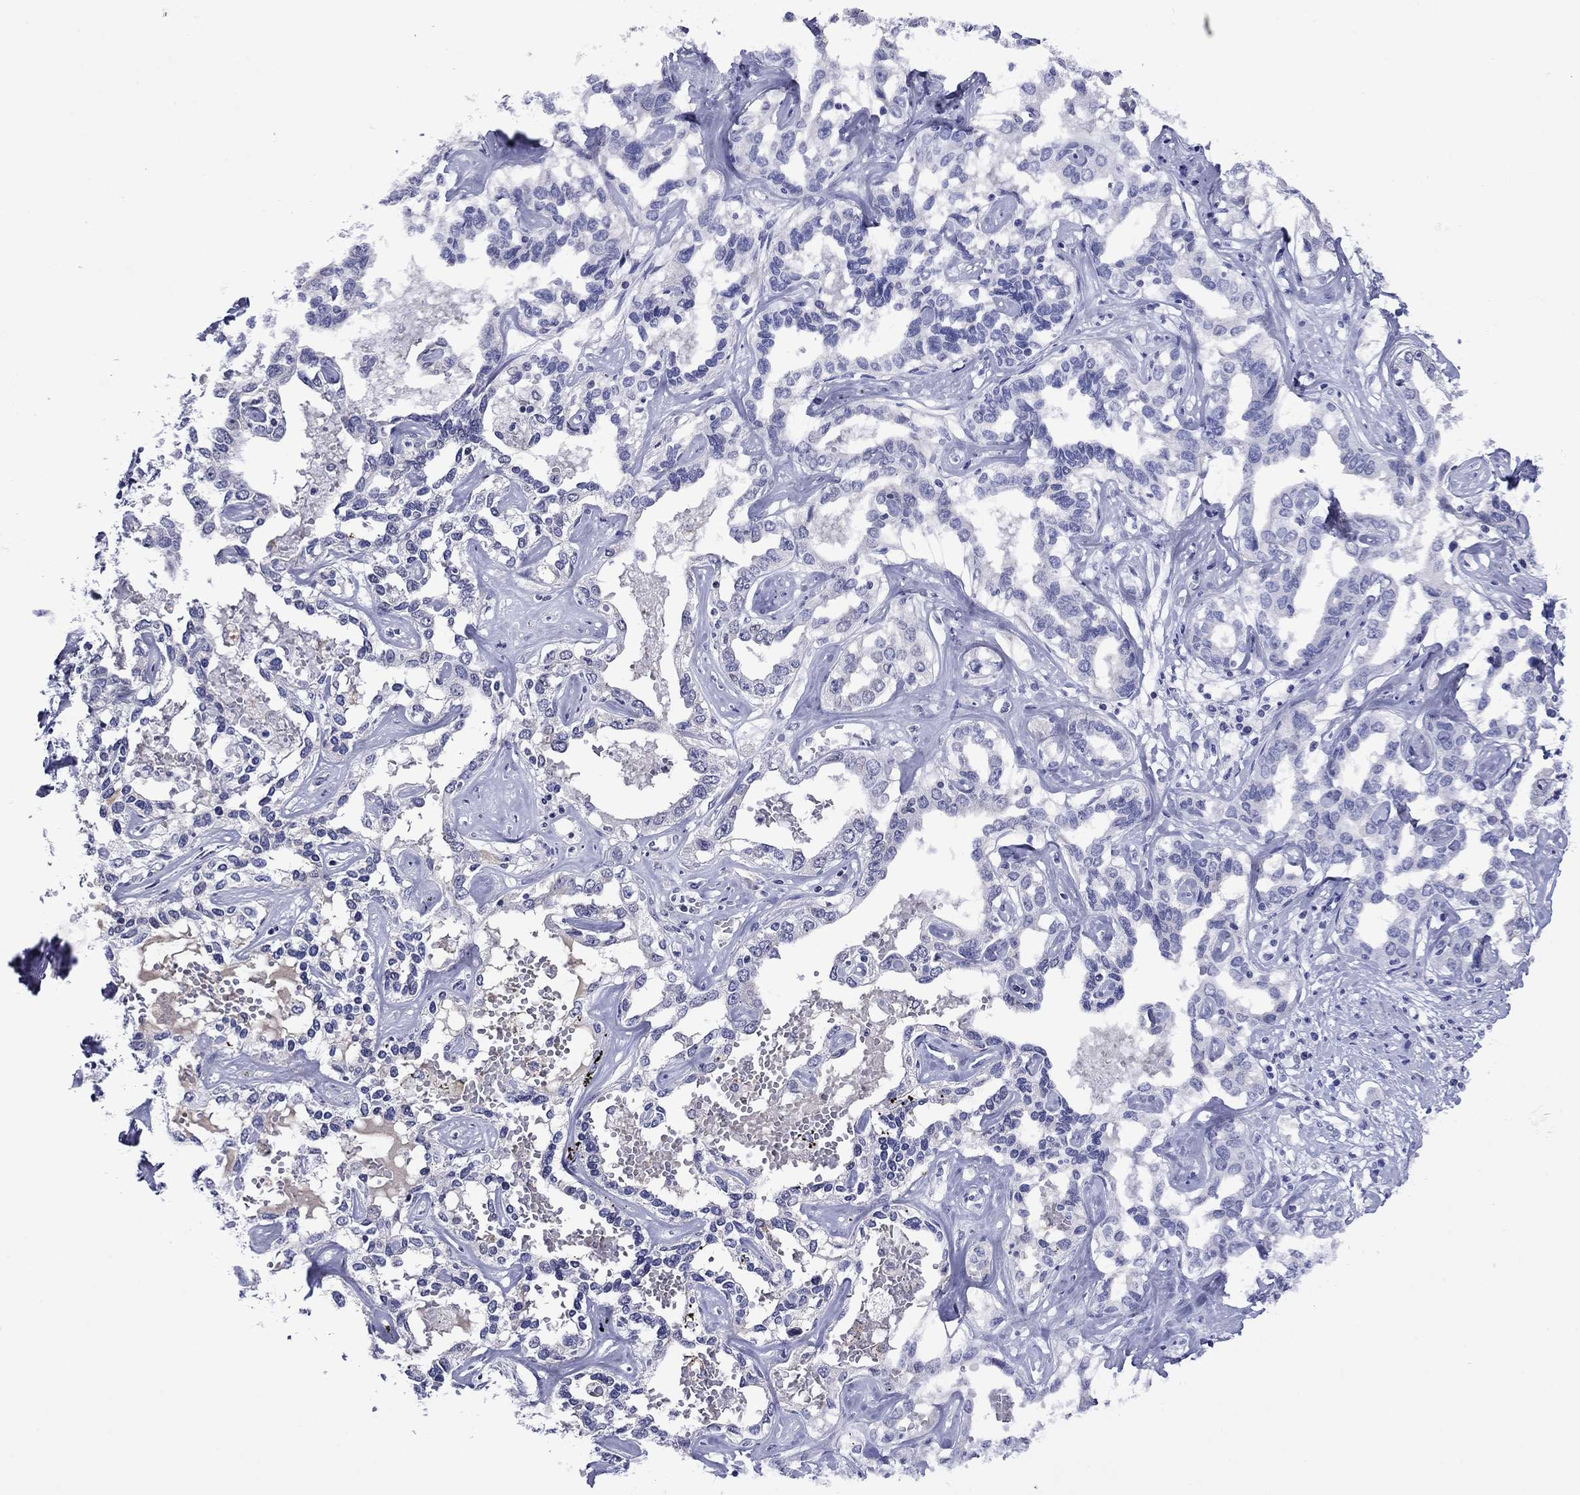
{"staining": {"intensity": "negative", "quantity": "none", "location": "none"}, "tissue": "liver cancer", "cell_type": "Tumor cells", "image_type": "cancer", "snomed": [{"axis": "morphology", "description": "Cholangiocarcinoma"}, {"axis": "topography", "description": "Liver"}], "caption": "DAB immunohistochemical staining of human cholangiocarcinoma (liver) shows no significant expression in tumor cells. (Brightfield microscopy of DAB immunohistochemistry at high magnification).", "gene": "APOA2", "patient": {"sex": "male", "age": 59}}